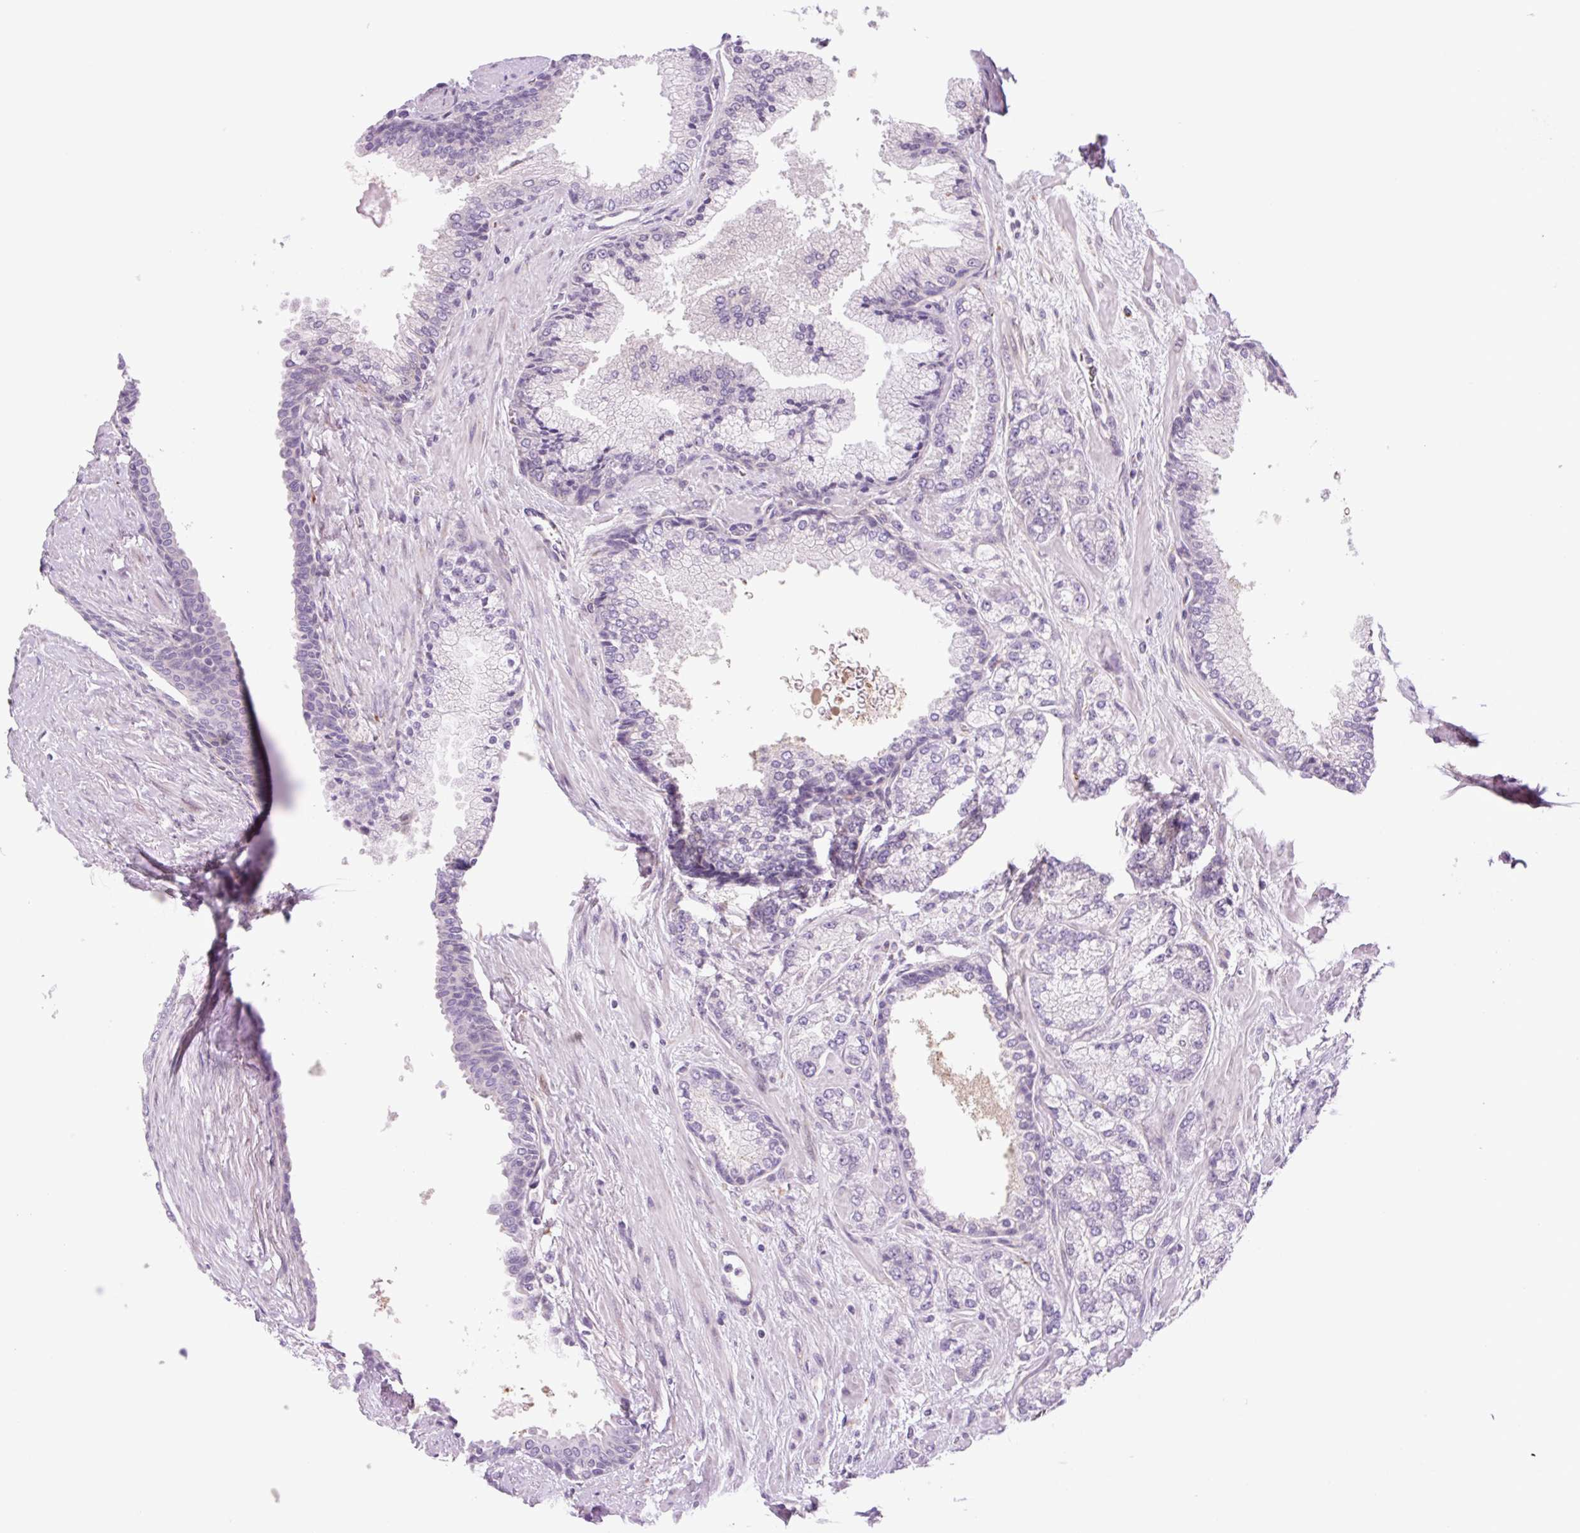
{"staining": {"intensity": "negative", "quantity": "none", "location": "none"}, "tissue": "prostate cancer", "cell_type": "Tumor cells", "image_type": "cancer", "snomed": [{"axis": "morphology", "description": "Adenocarcinoma, High grade"}, {"axis": "topography", "description": "Prostate"}], "caption": "This histopathology image is of prostate cancer (adenocarcinoma (high-grade)) stained with immunohistochemistry (IHC) to label a protein in brown with the nuclei are counter-stained blue. There is no staining in tumor cells.", "gene": "COL5A1", "patient": {"sex": "male", "age": 68}}